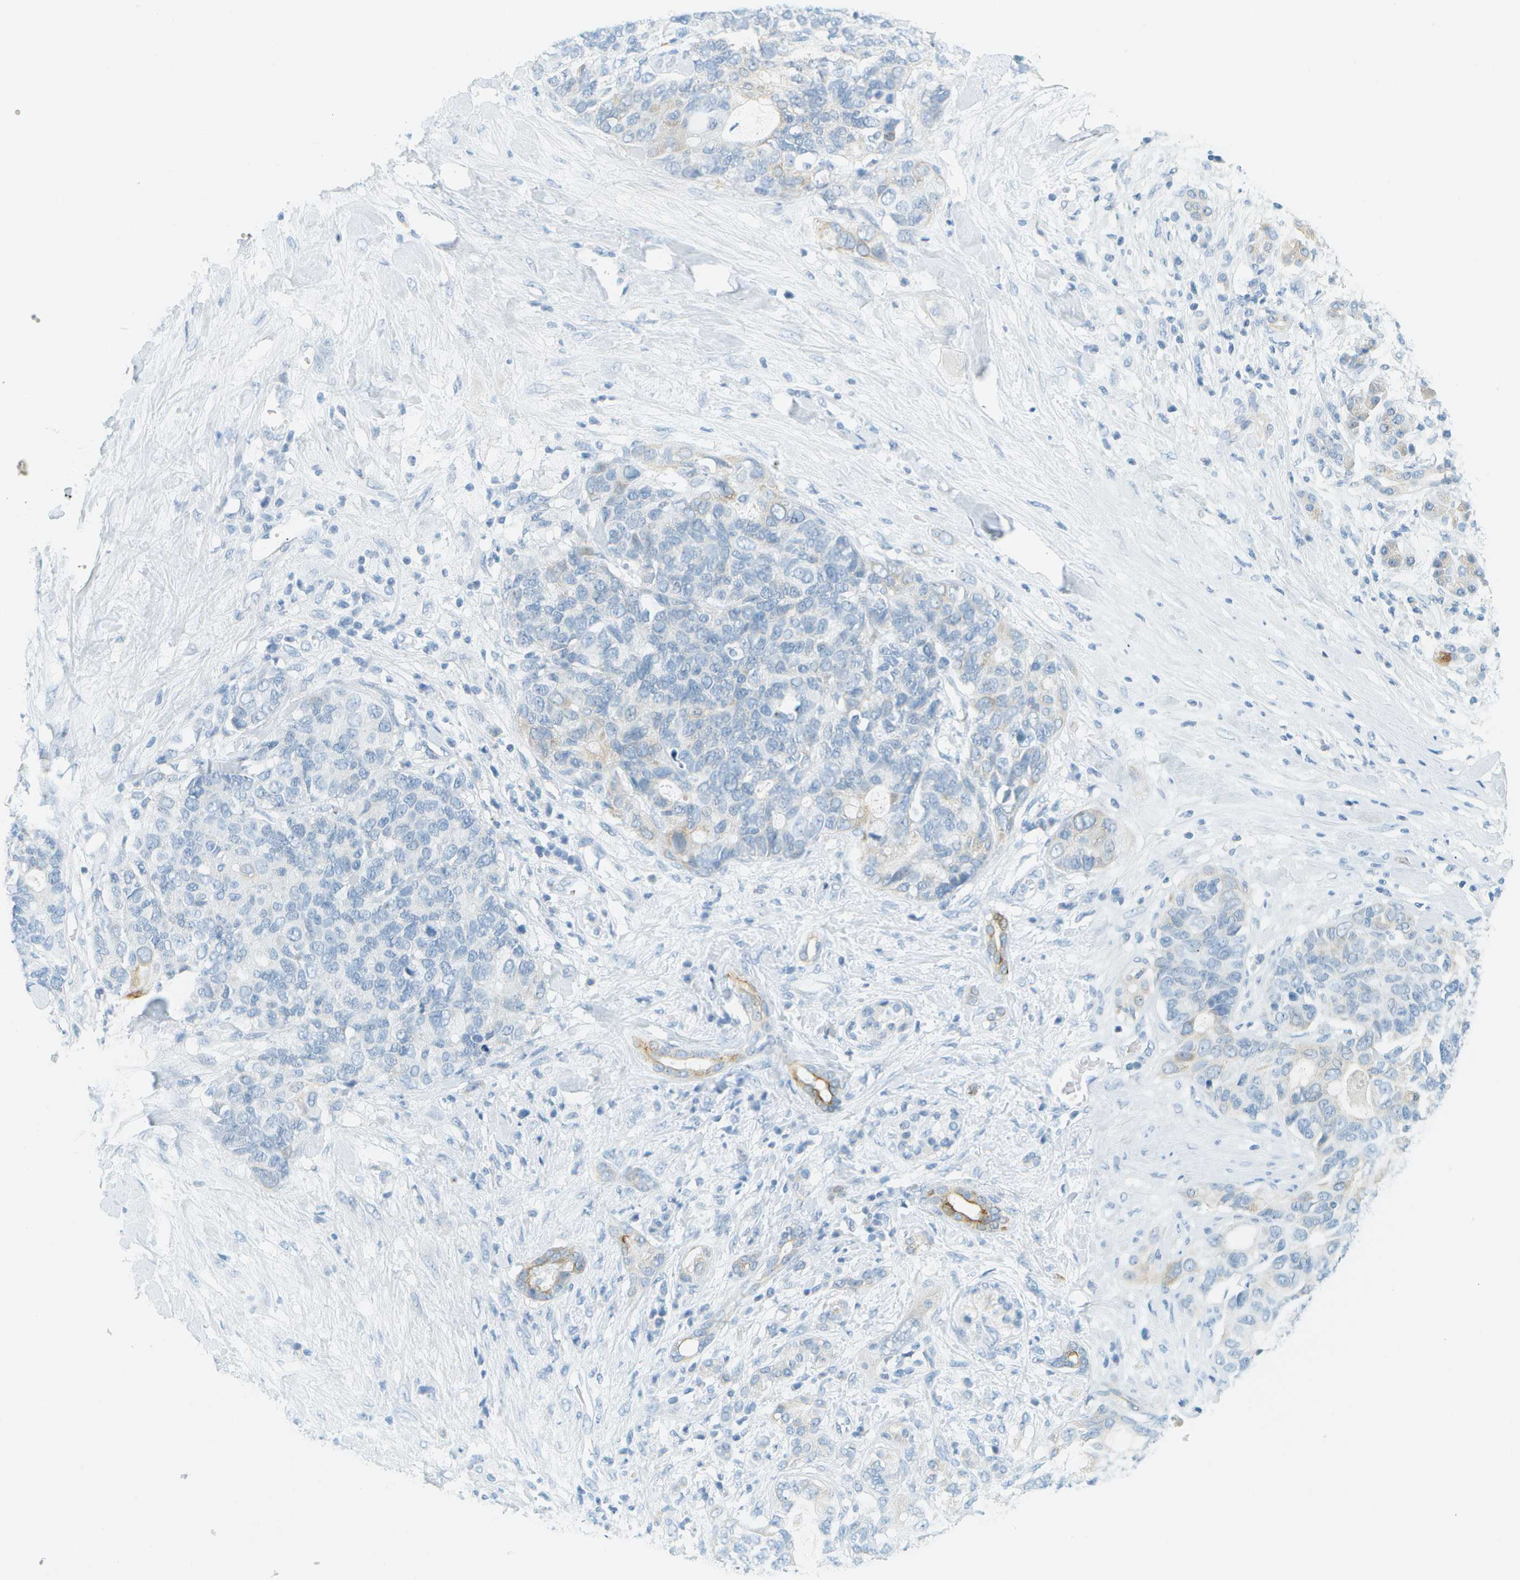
{"staining": {"intensity": "moderate", "quantity": "25%-75%", "location": "cytoplasmic/membranous"}, "tissue": "pancreatic cancer", "cell_type": "Tumor cells", "image_type": "cancer", "snomed": [{"axis": "morphology", "description": "Adenocarcinoma, NOS"}, {"axis": "topography", "description": "Pancreas"}], "caption": "Immunohistochemical staining of human pancreatic cancer (adenocarcinoma) shows medium levels of moderate cytoplasmic/membranous expression in approximately 25%-75% of tumor cells. (Brightfield microscopy of DAB IHC at high magnification).", "gene": "SMYD5", "patient": {"sex": "female", "age": 56}}